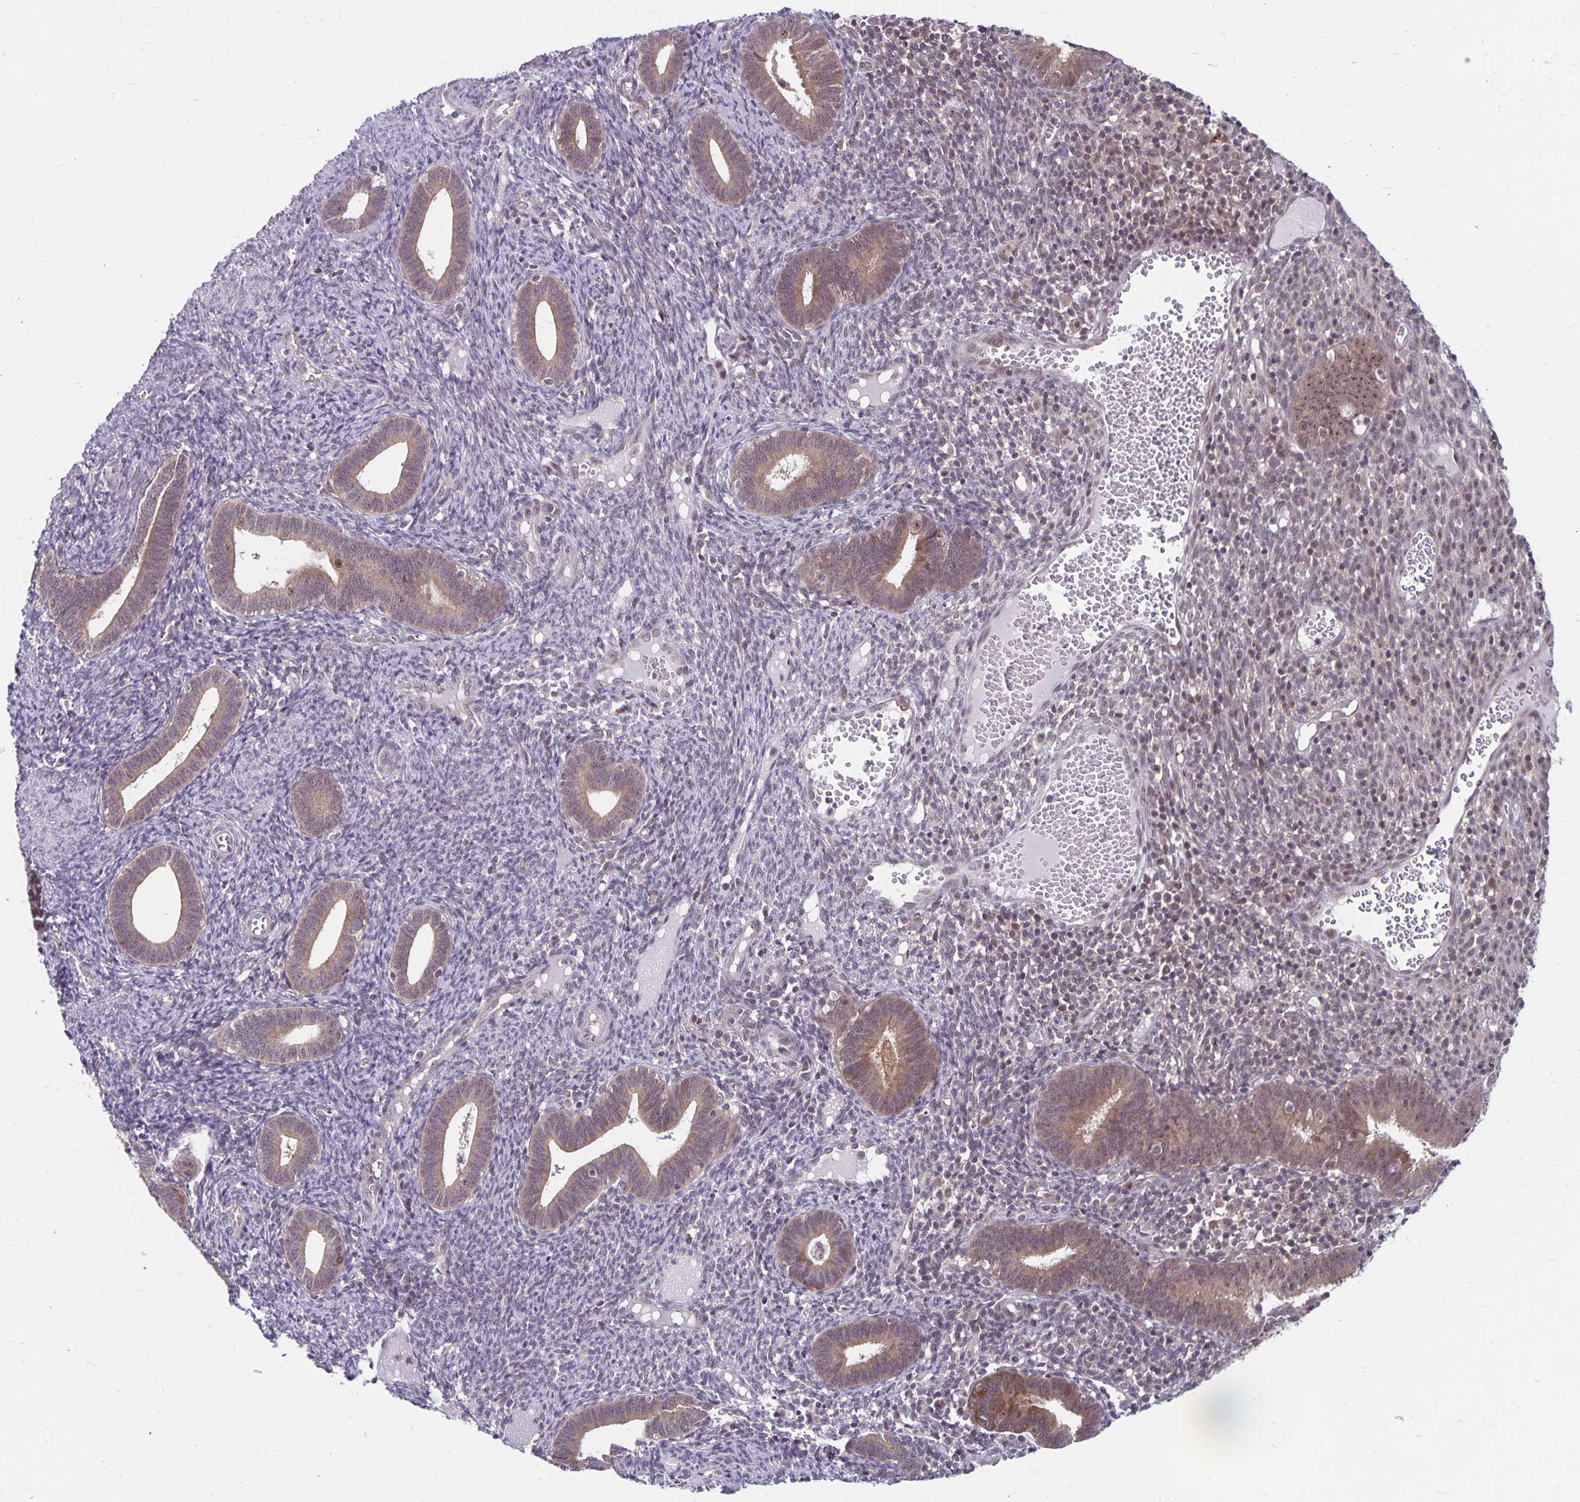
{"staining": {"intensity": "weak", "quantity": "<25%", "location": "nuclear"}, "tissue": "endometrium", "cell_type": "Cells in endometrial stroma", "image_type": "normal", "snomed": [{"axis": "morphology", "description": "Normal tissue, NOS"}, {"axis": "topography", "description": "Endometrium"}], "caption": "Cells in endometrial stroma show no significant protein staining in normal endometrium. (DAB immunohistochemistry (IHC) with hematoxylin counter stain).", "gene": "EXOC6B", "patient": {"sex": "female", "age": 41}}